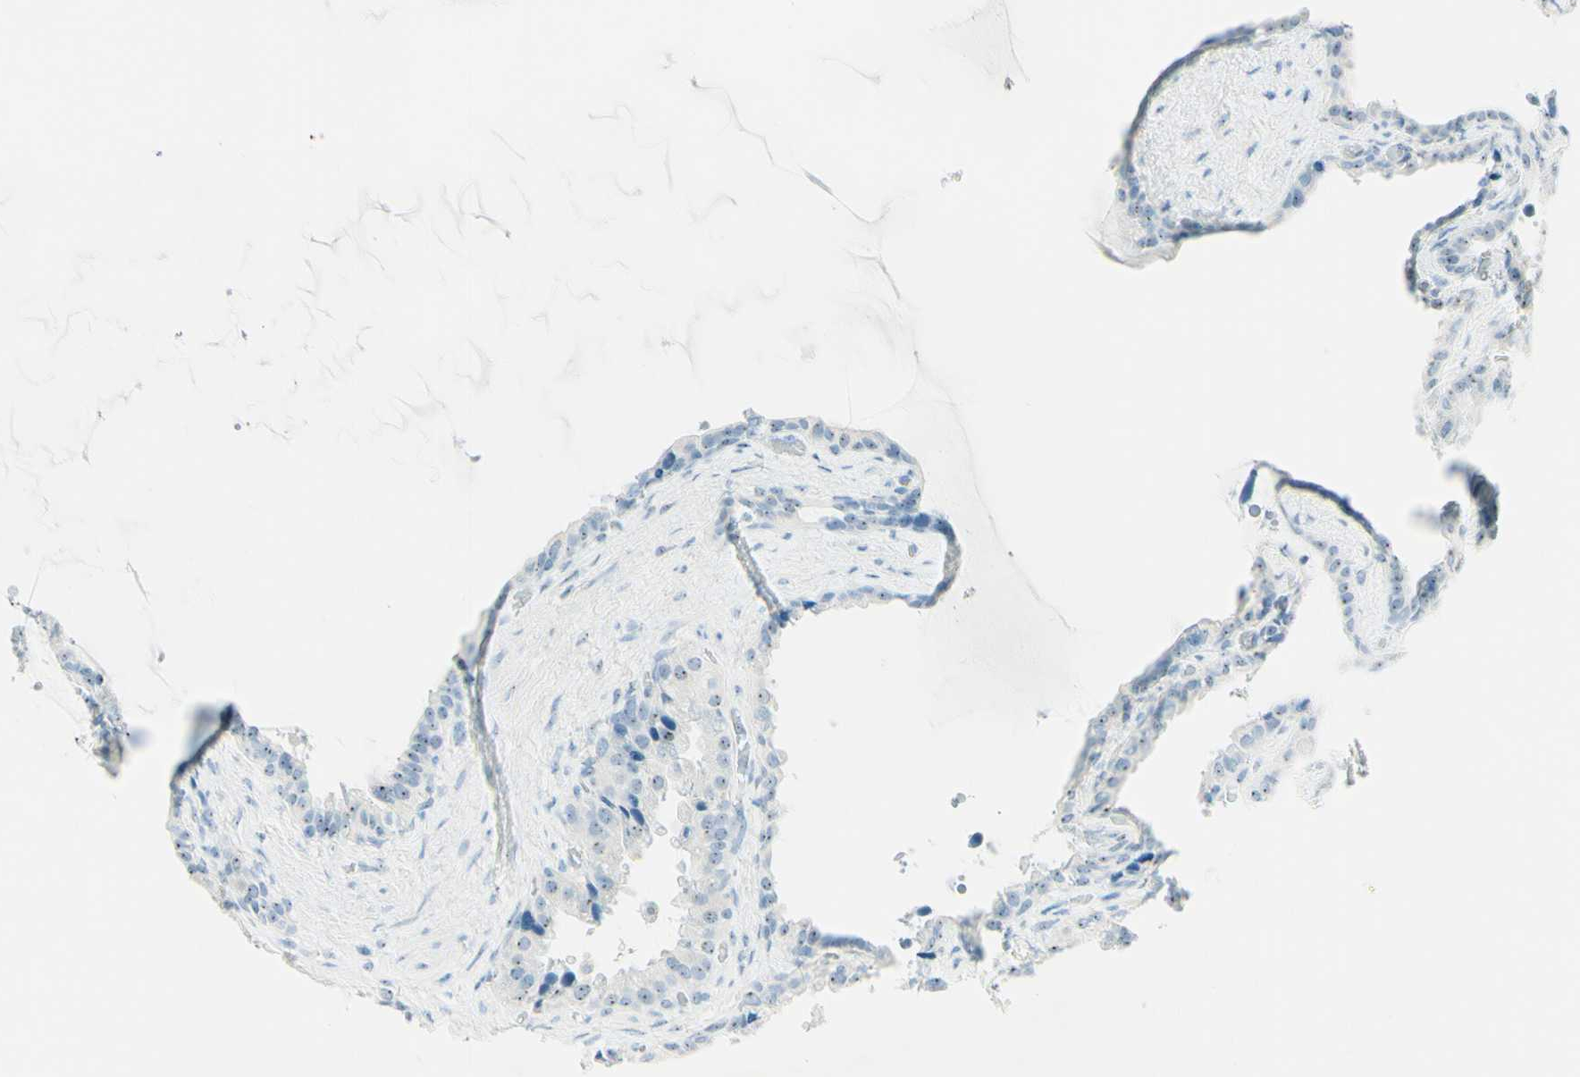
{"staining": {"intensity": "weak", "quantity": "25%-75%", "location": "nuclear"}, "tissue": "seminal vesicle", "cell_type": "Glandular cells", "image_type": "normal", "snomed": [{"axis": "morphology", "description": "Normal tissue, NOS"}, {"axis": "topography", "description": "Seminal veicle"}], "caption": "Immunohistochemistry (IHC) (DAB (3,3'-diaminobenzidine)) staining of unremarkable human seminal vesicle displays weak nuclear protein positivity in about 25%-75% of glandular cells. Ihc stains the protein of interest in brown and the nuclei are stained blue.", "gene": "FMR1NB", "patient": {"sex": "male", "age": 46}}